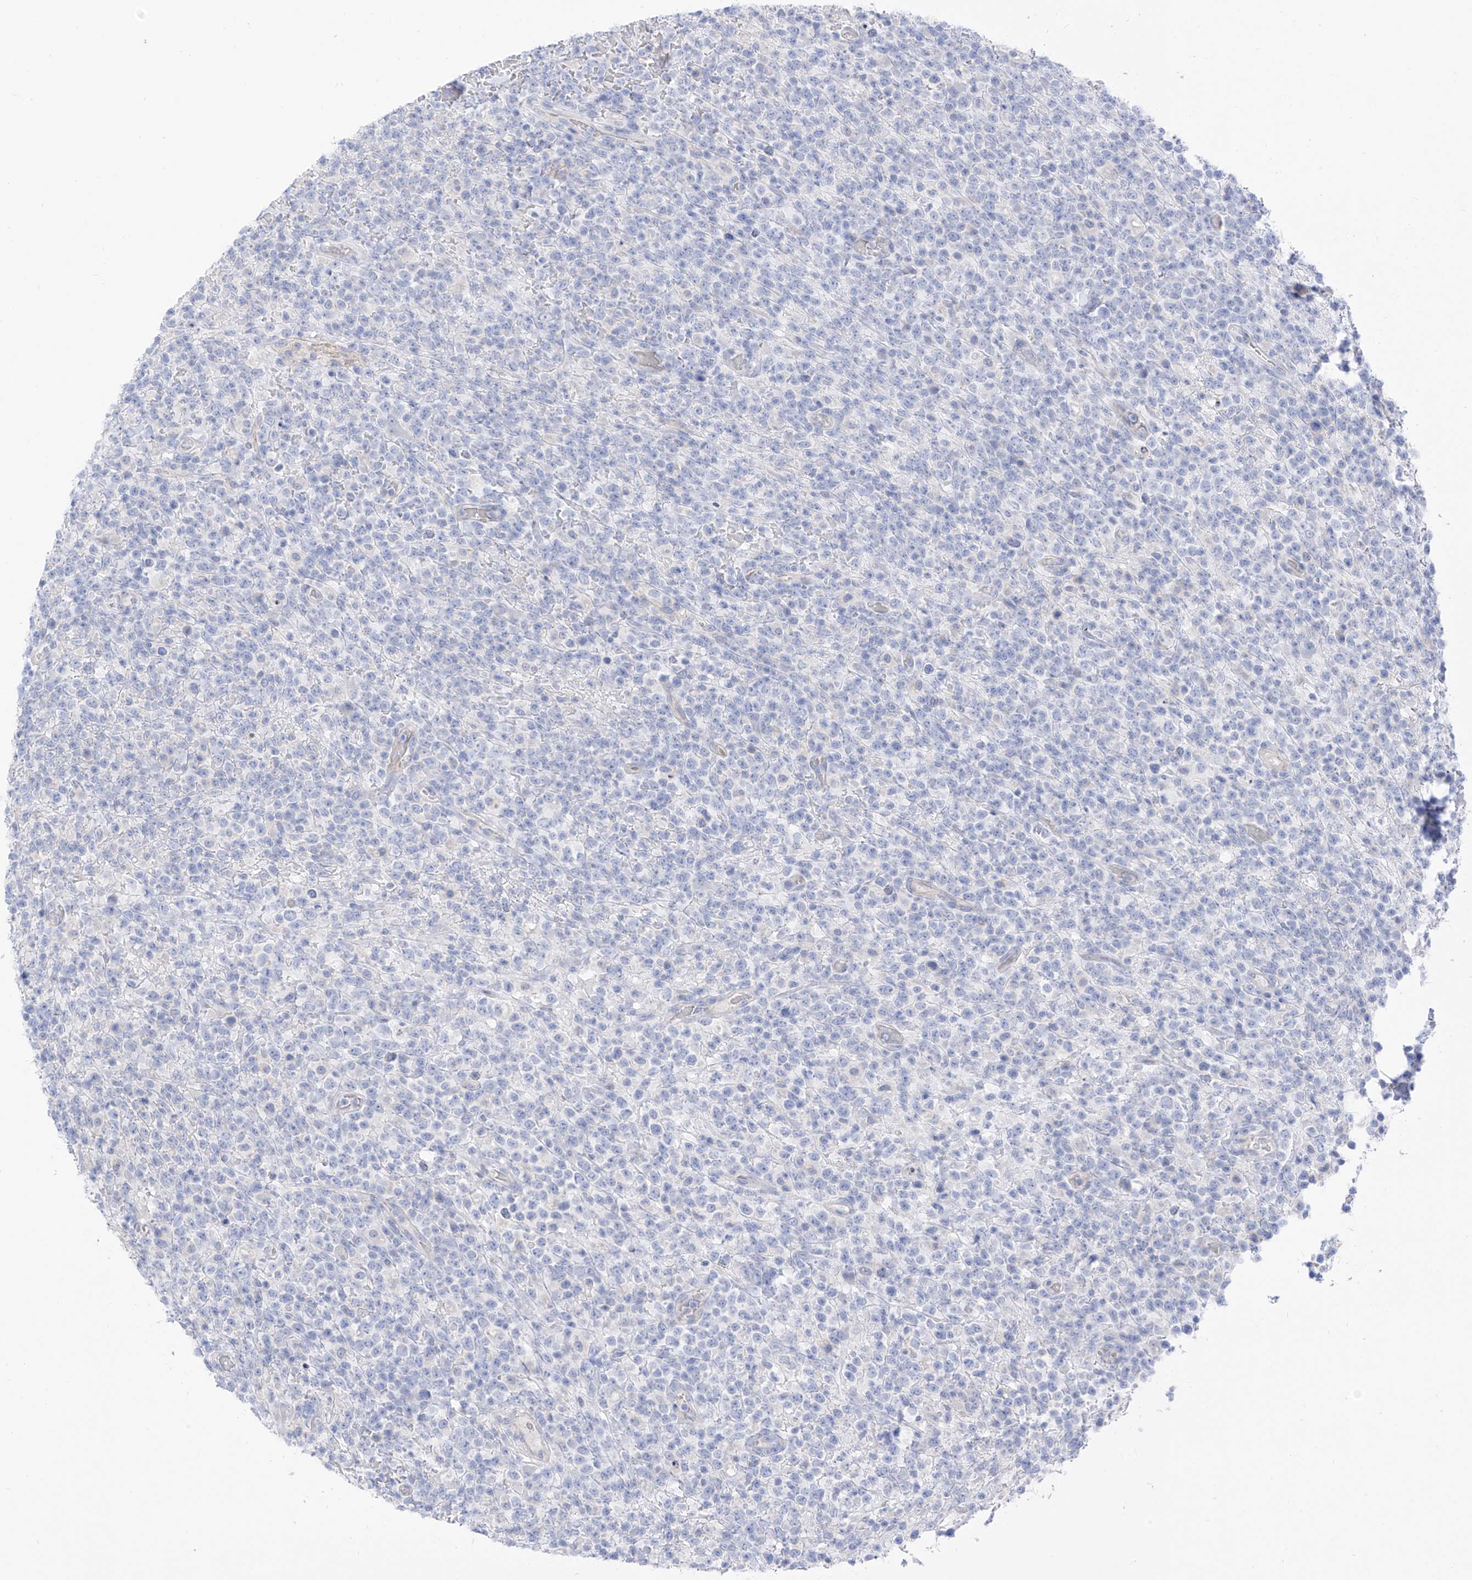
{"staining": {"intensity": "negative", "quantity": "none", "location": "none"}, "tissue": "lymphoma", "cell_type": "Tumor cells", "image_type": "cancer", "snomed": [{"axis": "morphology", "description": "Malignant lymphoma, non-Hodgkin's type, High grade"}, {"axis": "topography", "description": "Colon"}], "caption": "DAB immunohistochemical staining of human high-grade malignant lymphoma, non-Hodgkin's type displays no significant positivity in tumor cells.", "gene": "ITGA9", "patient": {"sex": "female", "age": 53}}